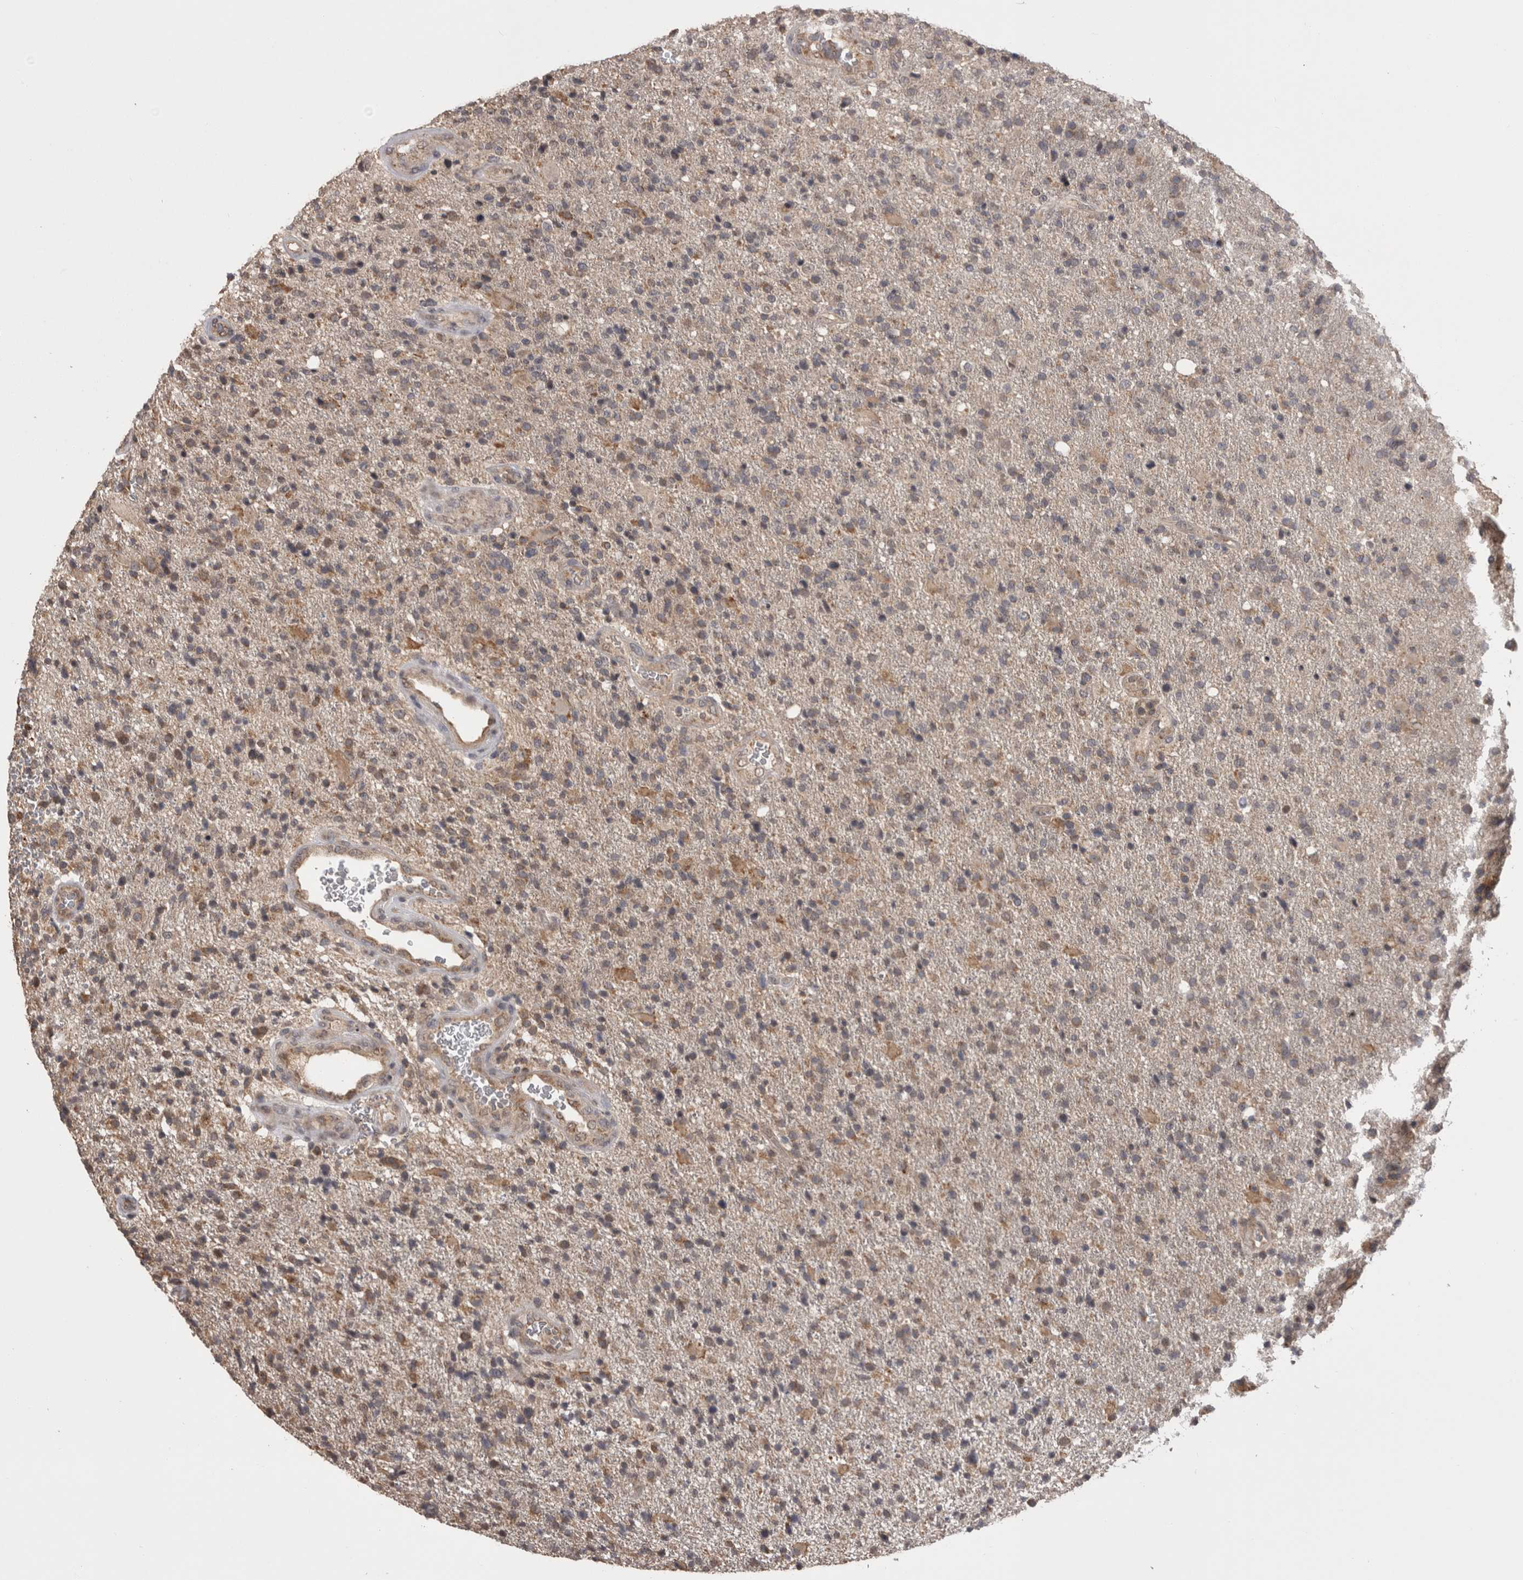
{"staining": {"intensity": "weak", "quantity": "25%-75%", "location": "cytoplasmic/membranous"}, "tissue": "glioma", "cell_type": "Tumor cells", "image_type": "cancer", "snomed": [{"axis": "morphology", "description": "Glioma, malignant, High grade"}, {"axis": "topography", "description": "Brain"}], "caption": "Weak cytoplasmic/membranous protein expression is appreciated in about 25%-75% of tumor cells in glioma. (IHC, brightfield microscopy, high magnification).", "gene": "PREP", "patient": {"sex": "male", "age": 72}}